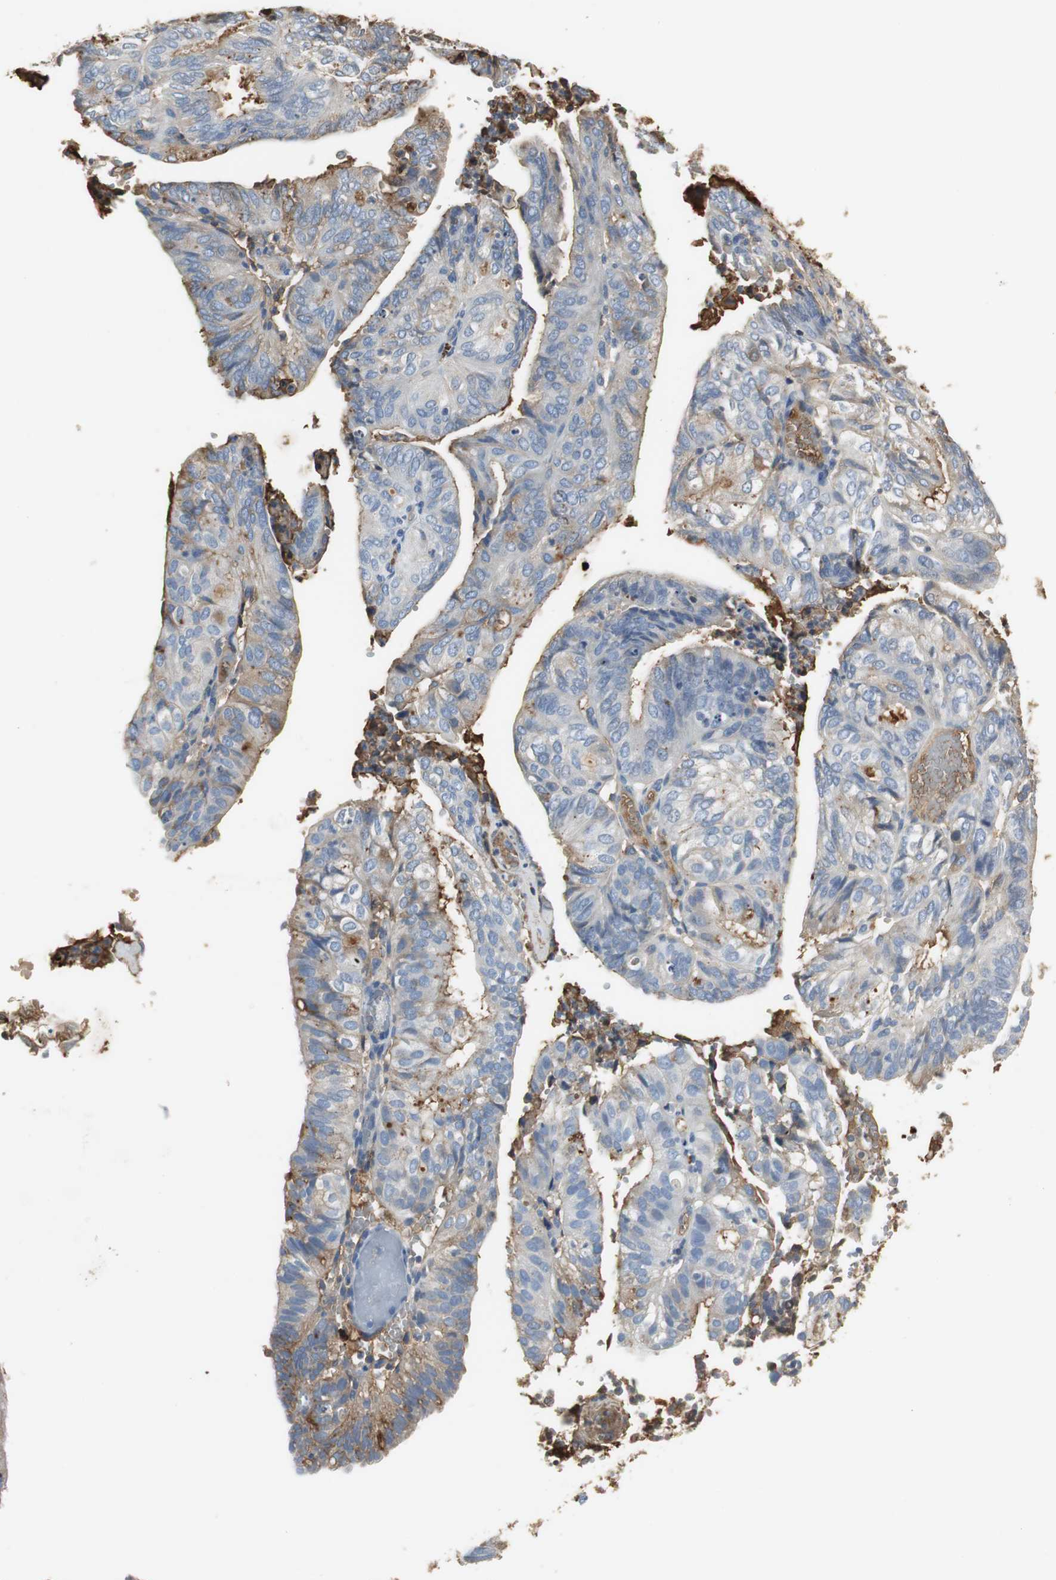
{"staining": {"intensity": "weak", "quantity": "<25%", "location": "cytoplasmic/membranous"}, "tissue": "endometrial cancer", "cell_type": "Tumor cells", "image_type": "cancer", "snomed": [{"axis": "morphology", "description": "Adenocarcinoma, NOS"}, {"axis": "topography", "description": "Uterus"}], "caption": "The image reveals no staining of tumor cells in endometrial adenocarcinoma.", "gene": "IGHA1", "patient": {"sex": "female", "age": 60}}